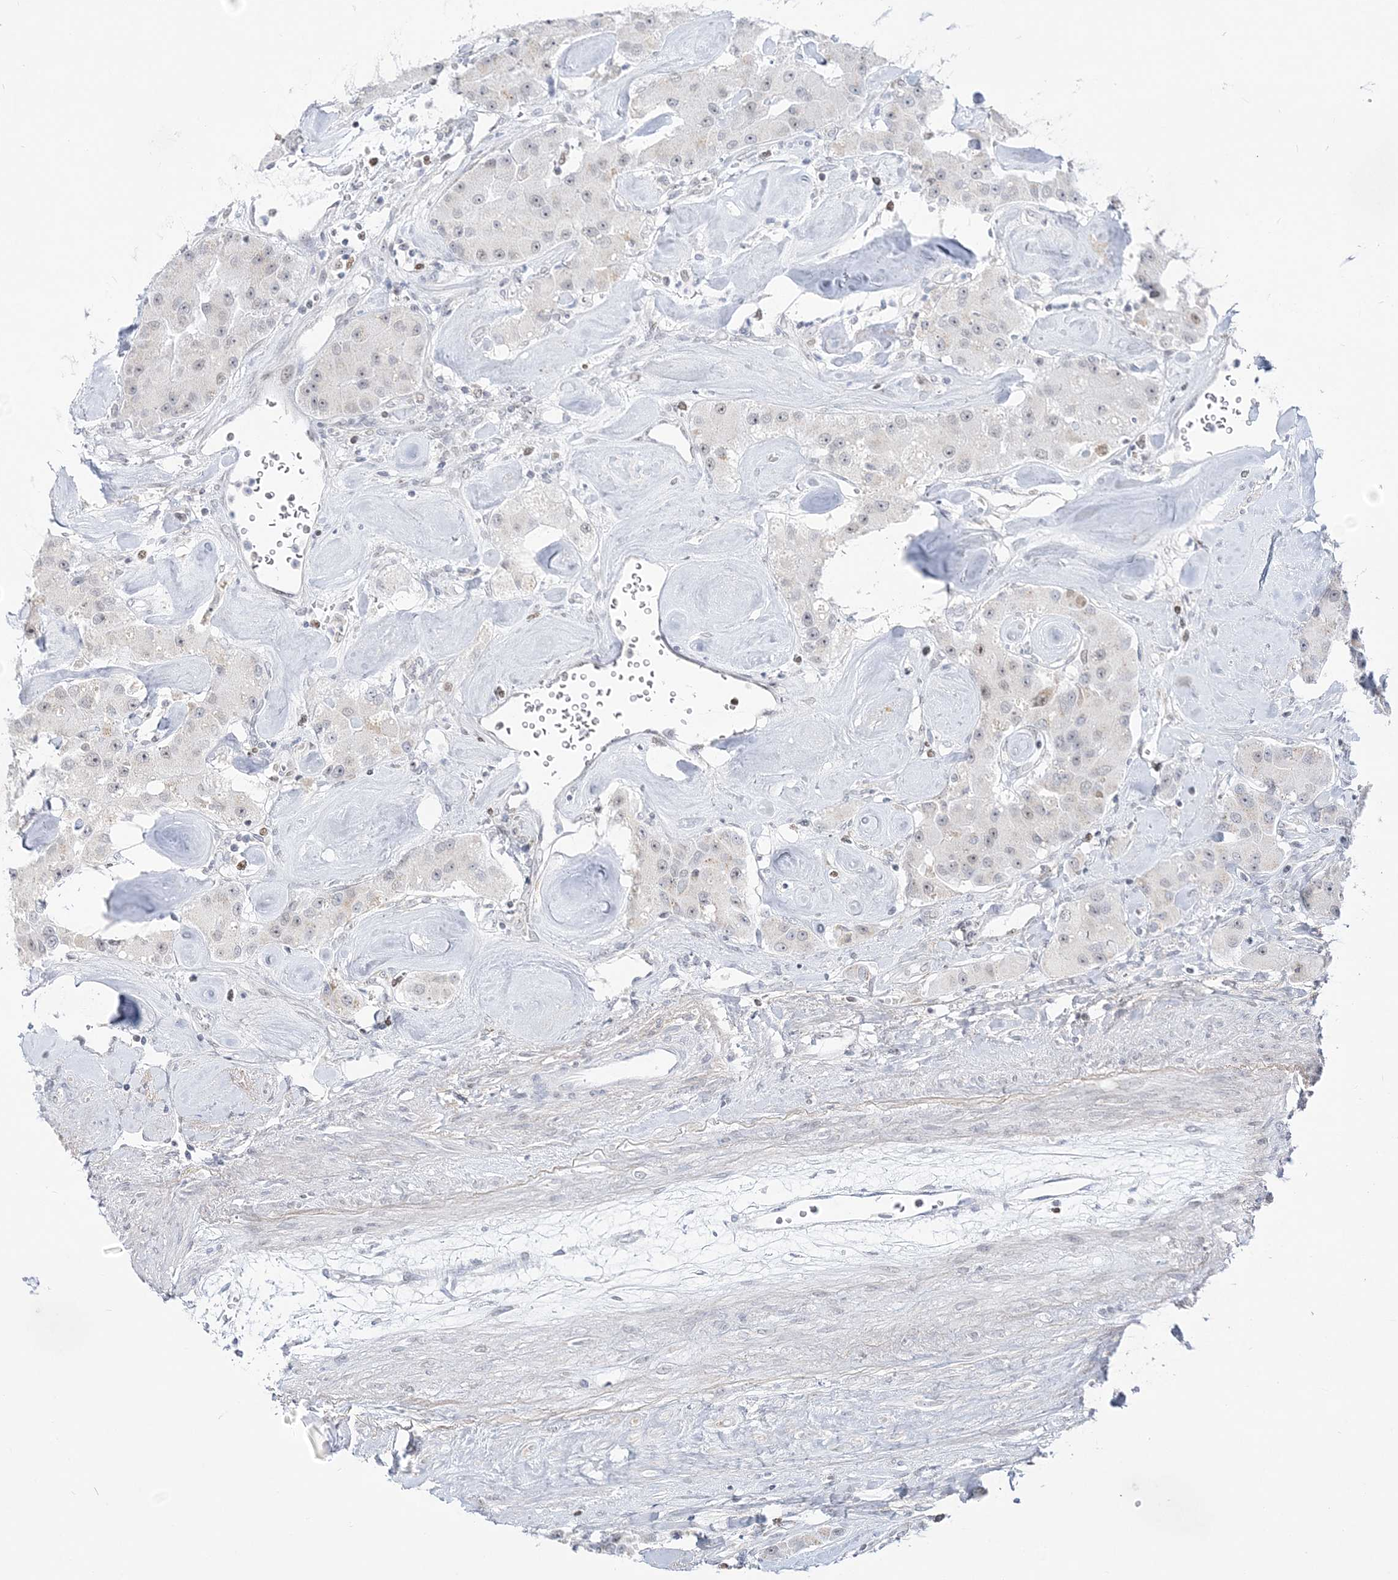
{"staining": {"intensity": "negative", "quantity": "none", "location": "none"}, "tissue": "carcinoid", "cell_type": "Tumor cells", "image_type": "cancer", "snomed": [{"axis": "morphology", "description": "Carcinoid, malignant, NOS"}, {"axis": "topography", "description": "Pancreas"}], "caption": "A photomicrograph of malignant carcinoid stained for a protein displays no brown staining in tumor cells.", "gene": "DDX21", "patient": {"sex": "male", "age": 41}}